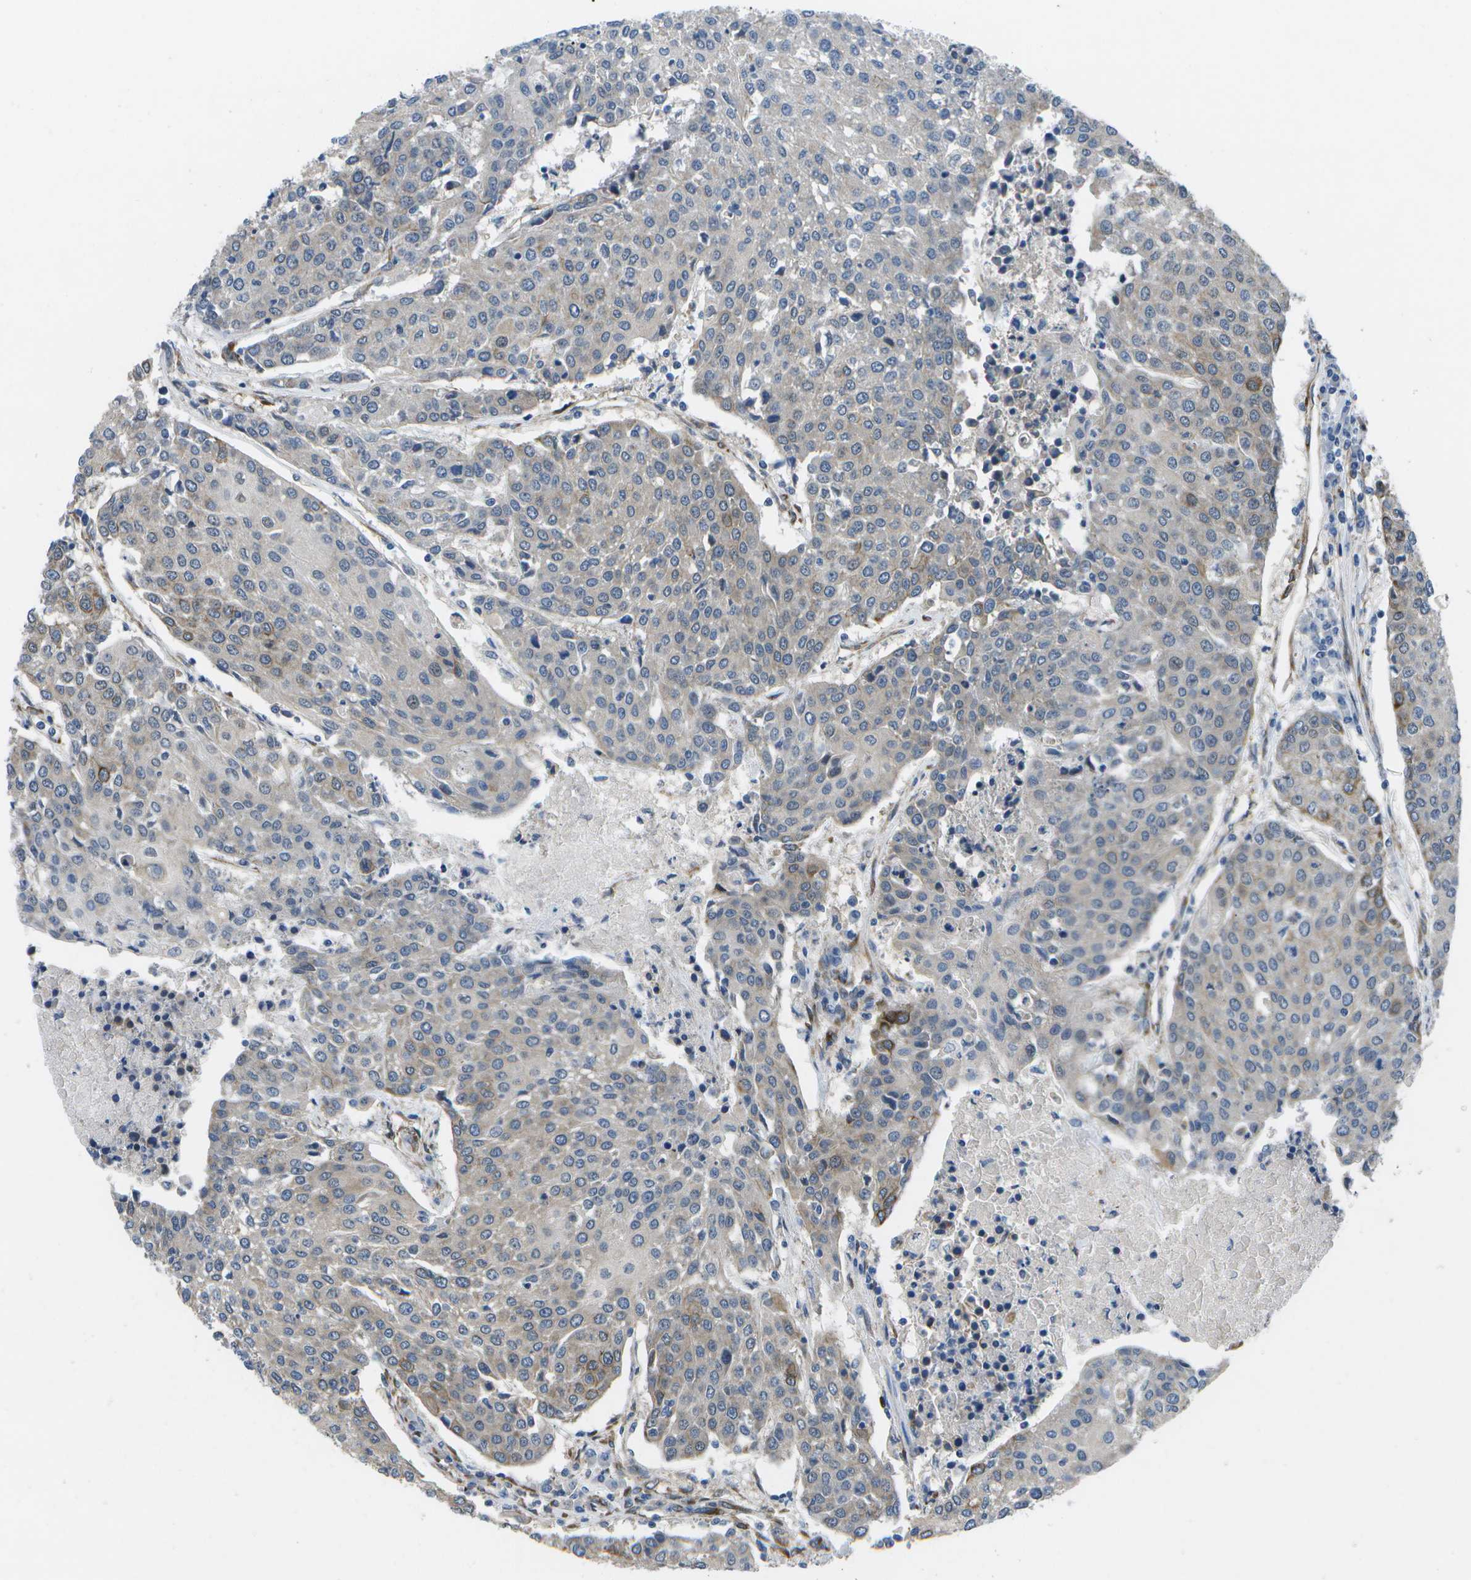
{"staining": {"intensity": "weak", "quantity": "<25%", "location": "cytoplasmic/membranous"}, "tissue": "urothelial cancer", "cell_type": "Tumor cells", "image_type": "cancer", "snomed": [{"axis": "morphology", "description": "Urothelial carcinoma, High grade"}, {"axis": "topography", "description": "Urinary bladder"}], "caption": "This is an IHC micrograph of human urothelial cancer. There is no positivity in tumor cells.", "gene": "P3H1", "patient": {"sex": "female", "age": 85}}